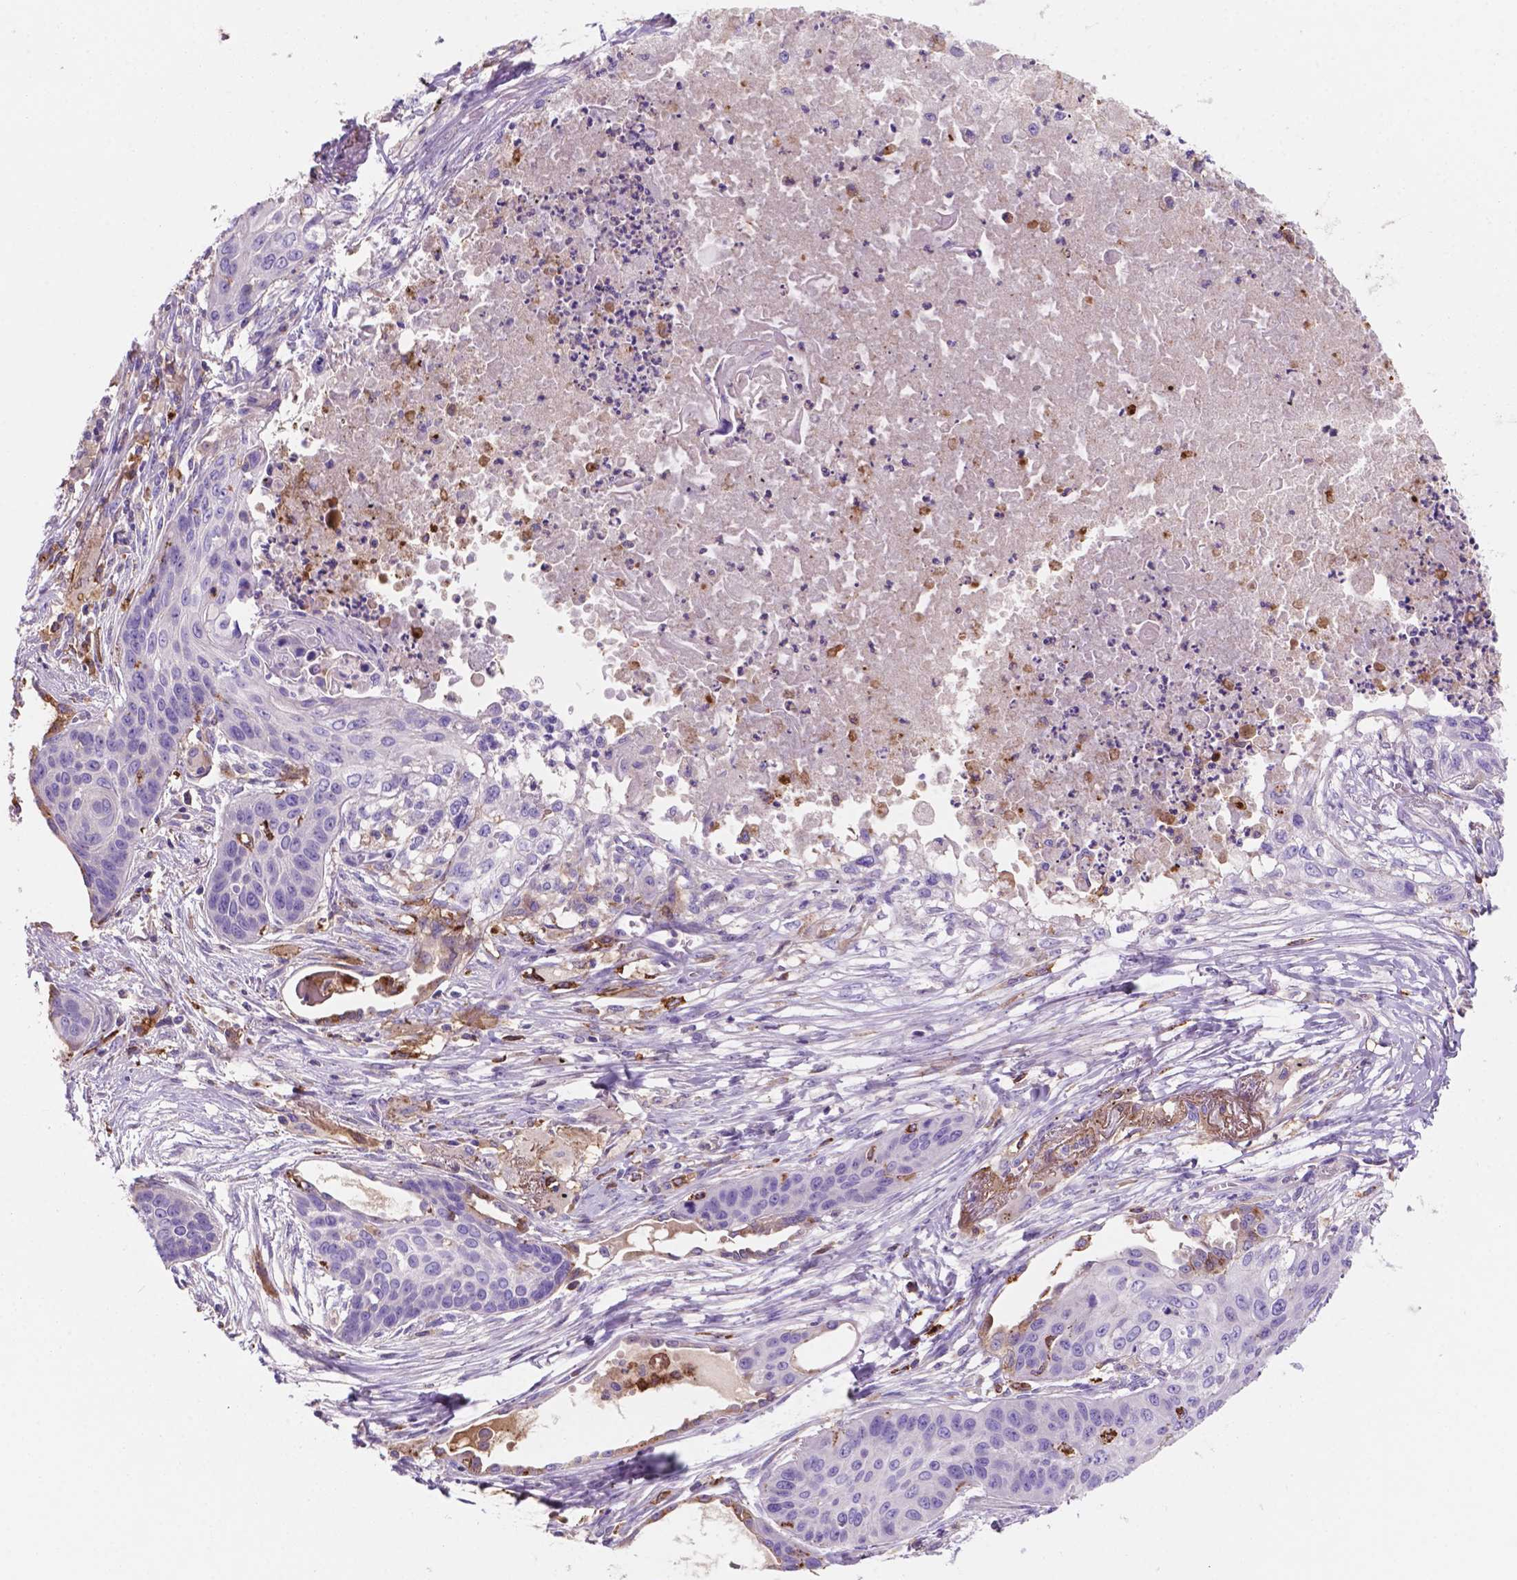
{"staining": {"intensity": "negative", "quantity": "none", "location": "none"}, "tissue": "lung cancer", "cell_type": "Tumor cells", "image_type": "cancer", "snomed": [{"axis": "morphology", "description": "Squamous cell carcinoma, NOS"}, {"axis": "topography", "description": "Lung"}], "caption": "IHC image of neoplastic tissue: lung squamous cell carcinoma stained with DAB exhibits no significant protein expression in tumor cells.", "gene": "MKRN2OS", "patient": {"sex": "male", "age": 71}}